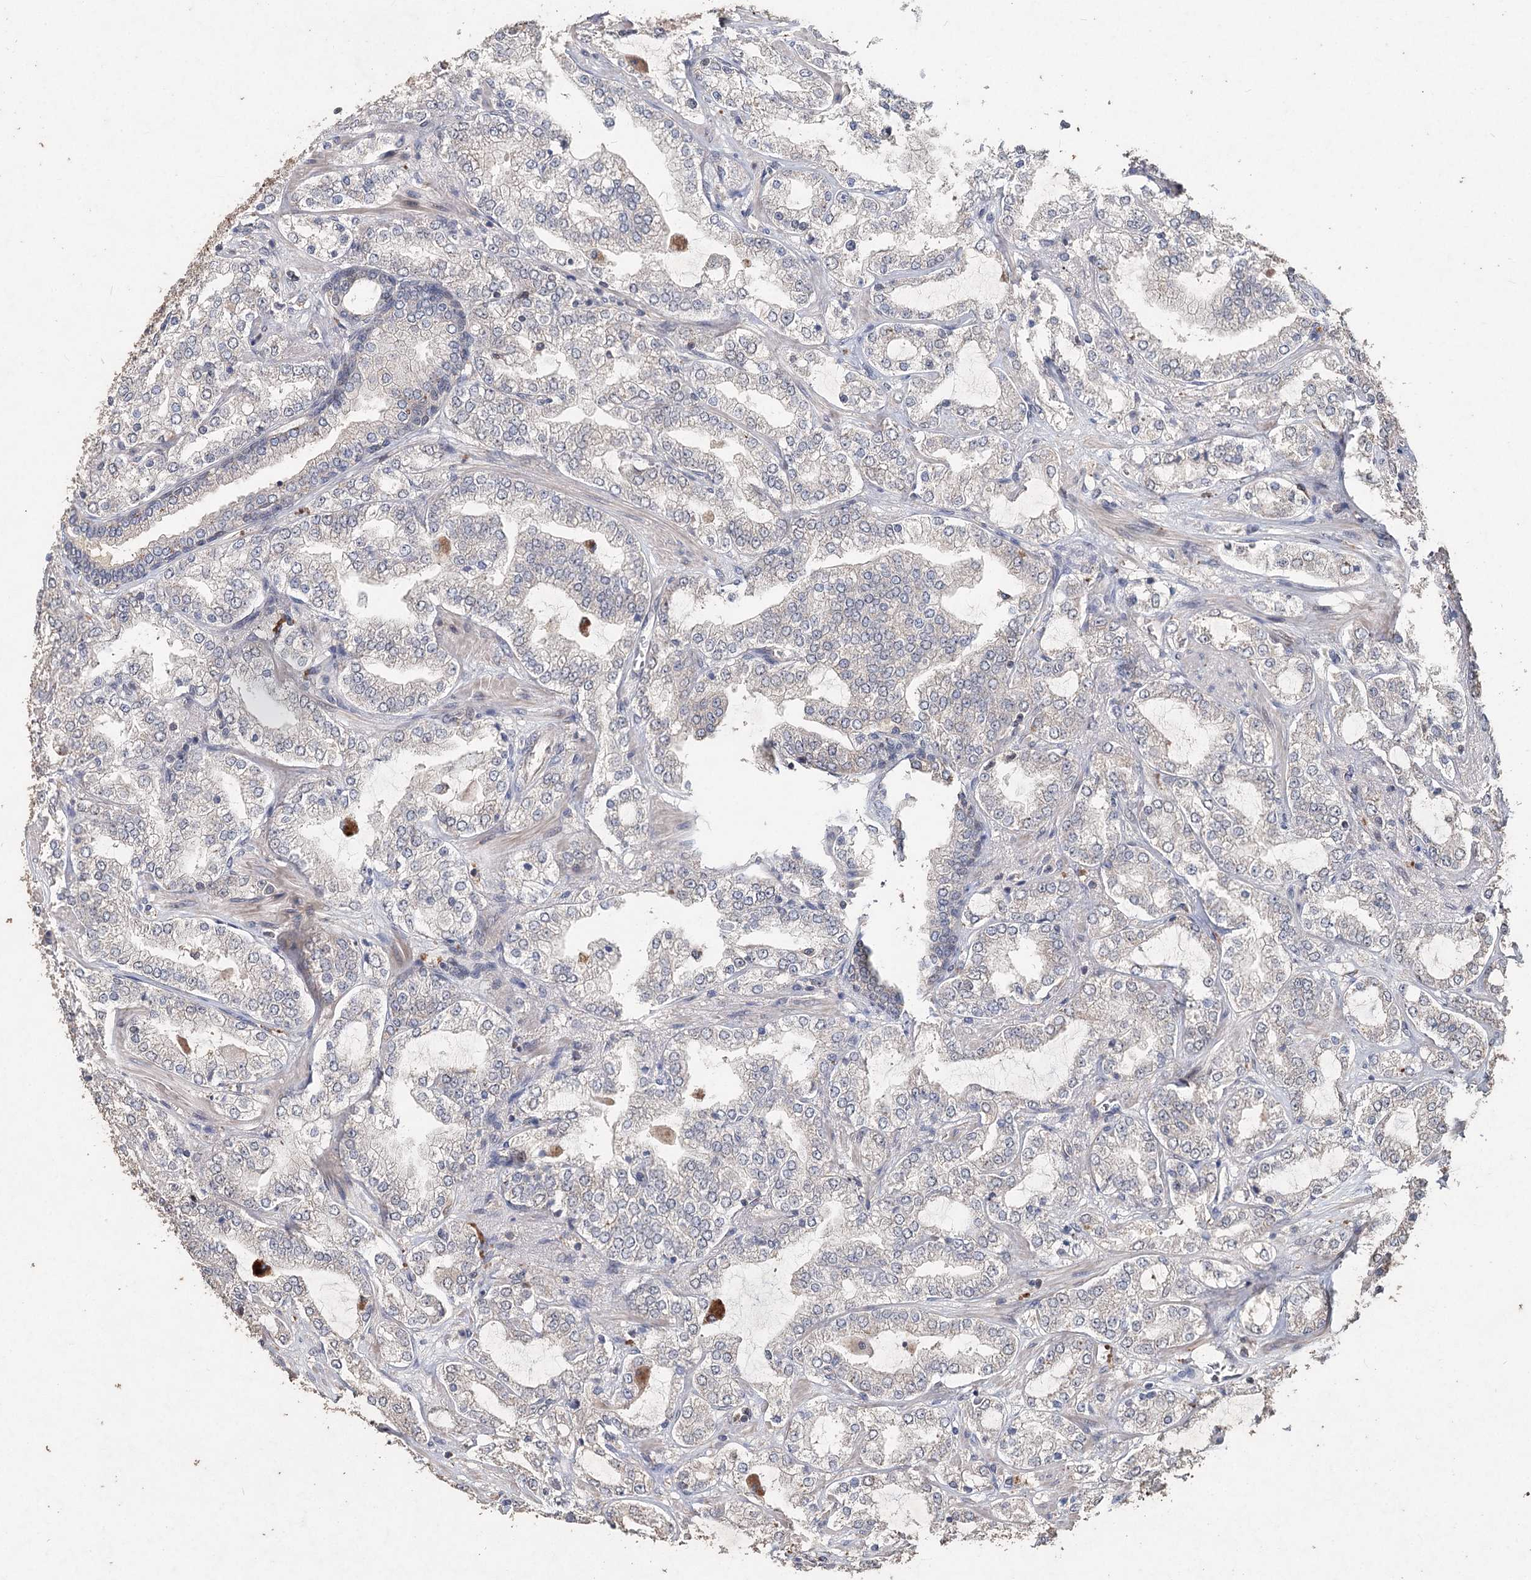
{"staining": {"intensity": "weak", "quantity": "<25%", "location": "cytoplasmic/membranous,nuclear"}, "tissue": "prostate cancer", "cell_type": "Tumor cells", "image_type": "cancer", "snomed": [{"axis": "morphology", "description": "Adenocarcinoma, High grade"}, {"axis": "topography", "description": "Prostate"}], "caption": "This is a histopathology image of IHC staining of adenocarcinoma (high-grade) (prostate), which shows no positivity in tumor cells. Nuclei are stained in blue.", "gene": "FBXO7", "patient": {"sex": "male", "age": 64}}